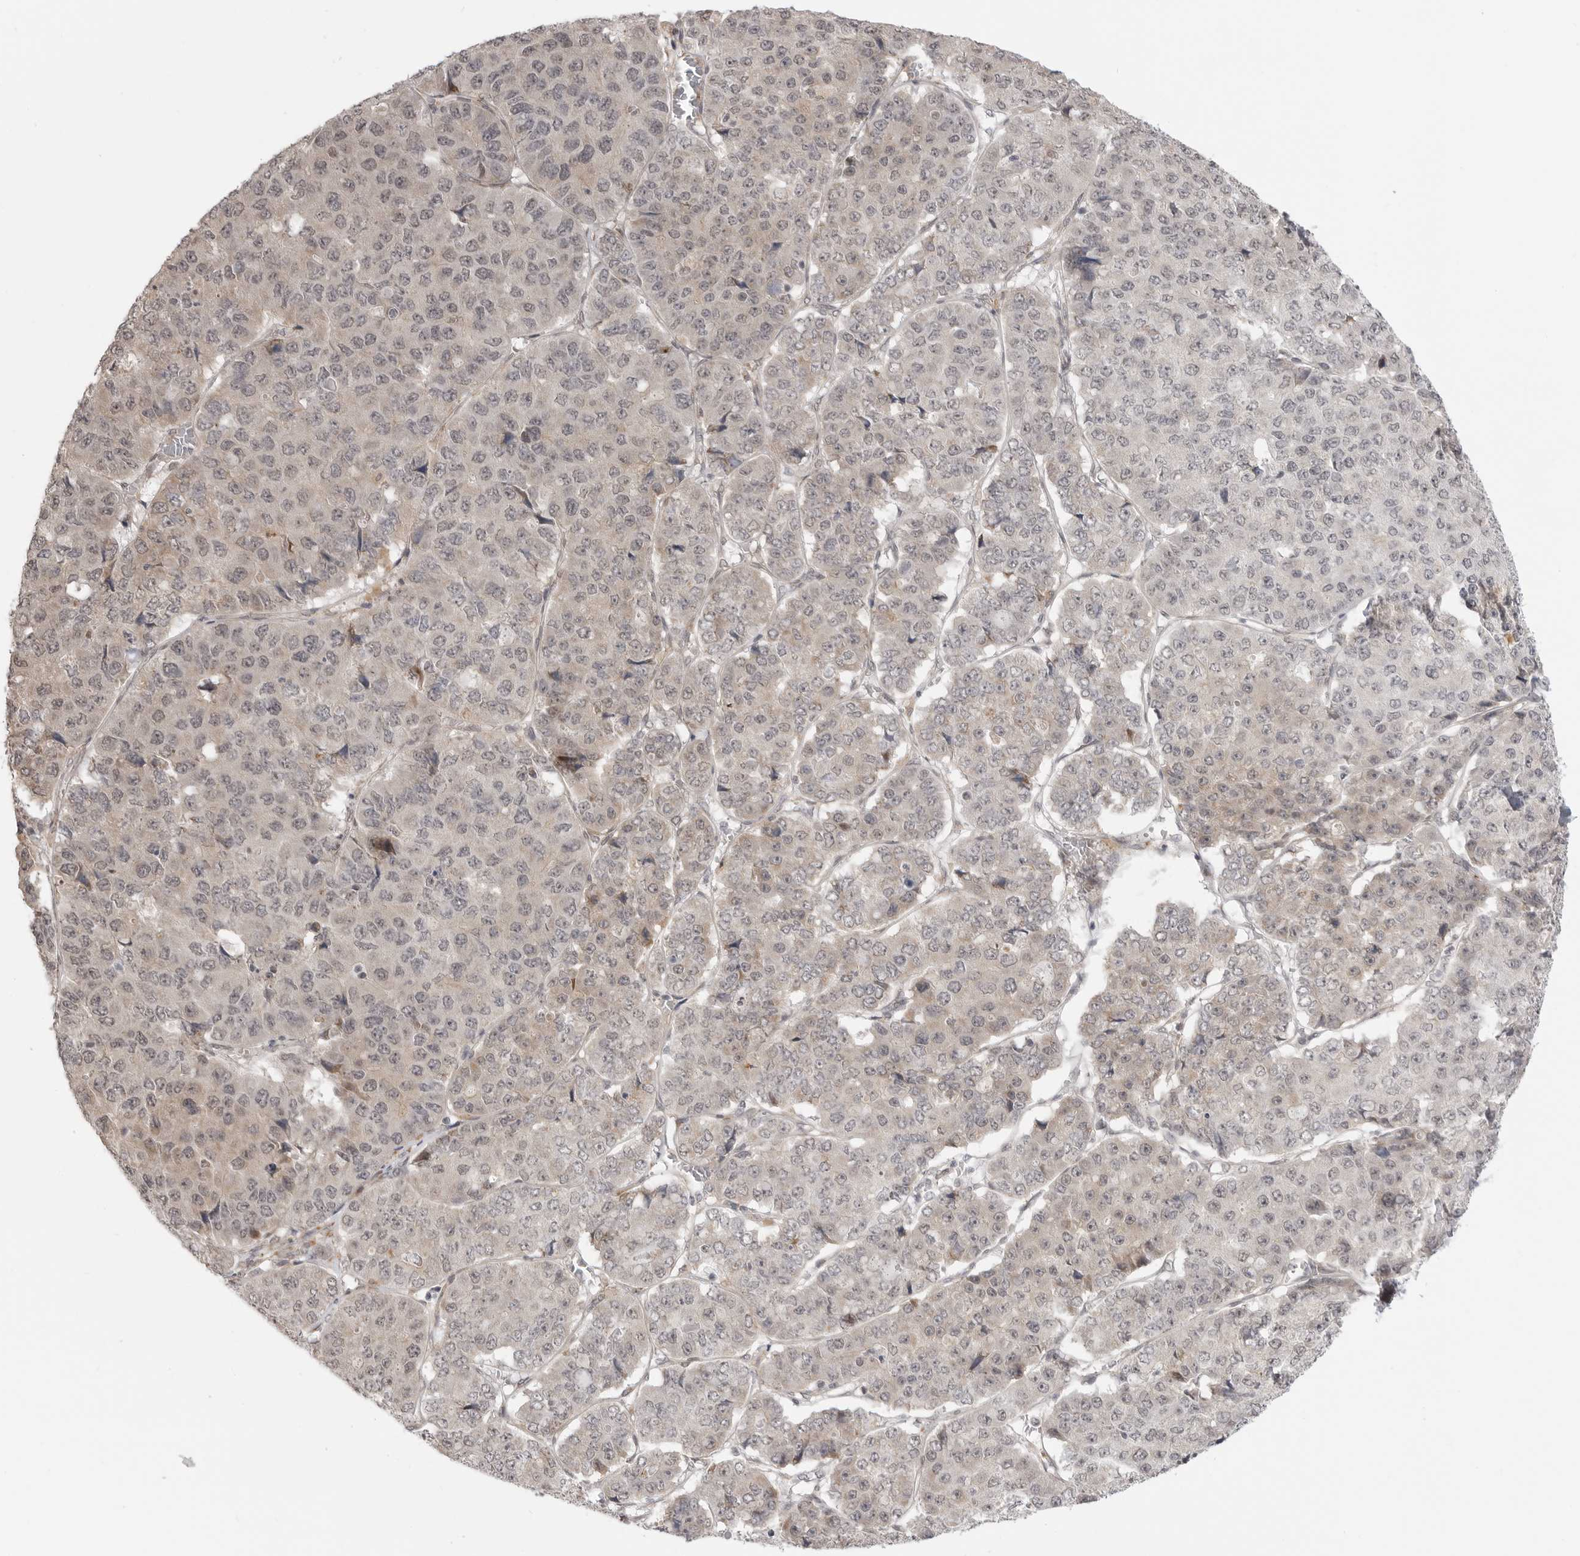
{"staining": {"intensity": "weak", "quantity": "<25%", "location": "nuclear"}, "tissue": "pancreatic cancer", "cell_type": "Tumor cells", "image_type": "cancer", "snomed": [{"axis": "morphology", "description": "Adenocarcinoma, NOS"}, {"axis": "topography", "description": "Pancreas"}], "caption": "High power microscopy micrograph of an immunohistochemistry (IHC) micrograph of pancreatic adenocarcinoma, revealing no significant positivity in tumor cells.", "gene": "KALRN", "patient": {"sex": "male", "age": 50}}